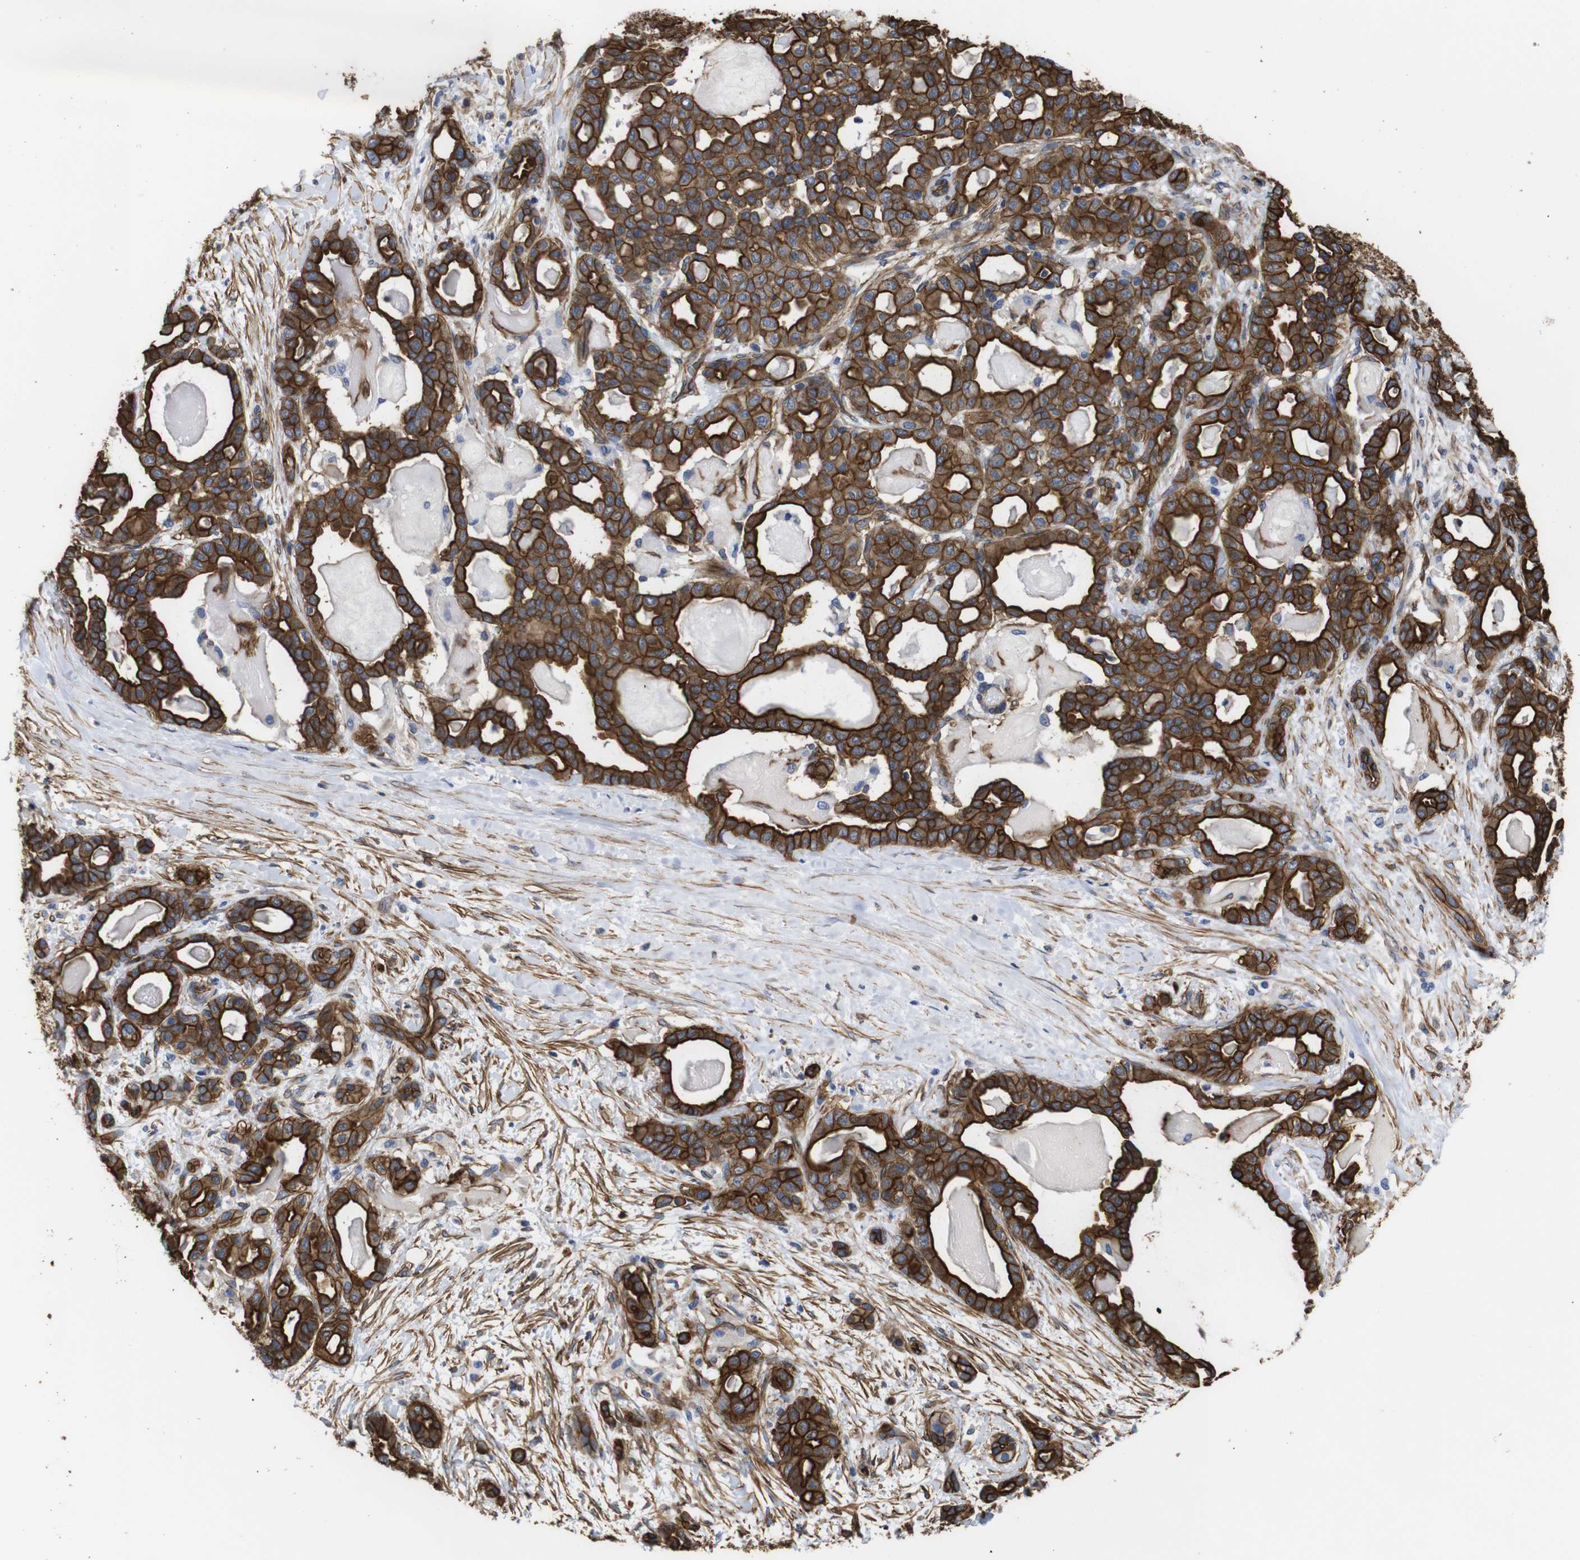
{"staining": {"intensity": "strong", "quantity": ">75%", "location": "cytoplasmic/membranous"}, "tissue": "pancreatic cancer", "cell_type": "Tumor cells", "image_type": "cancer", "snomed": [{"axis": "morphology", "description": "Adenocarcinoma, NOS"}, {"axis": "topography", "description": "Pancreas"}], "caption": "There is high levels of strong cytoplasmic/membranous expression in tumor cells of adenocarcinoma (pancreatic), as demonstrated by immunohistochemical staining (brown color).", "gene": "SPTBN1", "patient": {"sex": "male", "age": 63}}